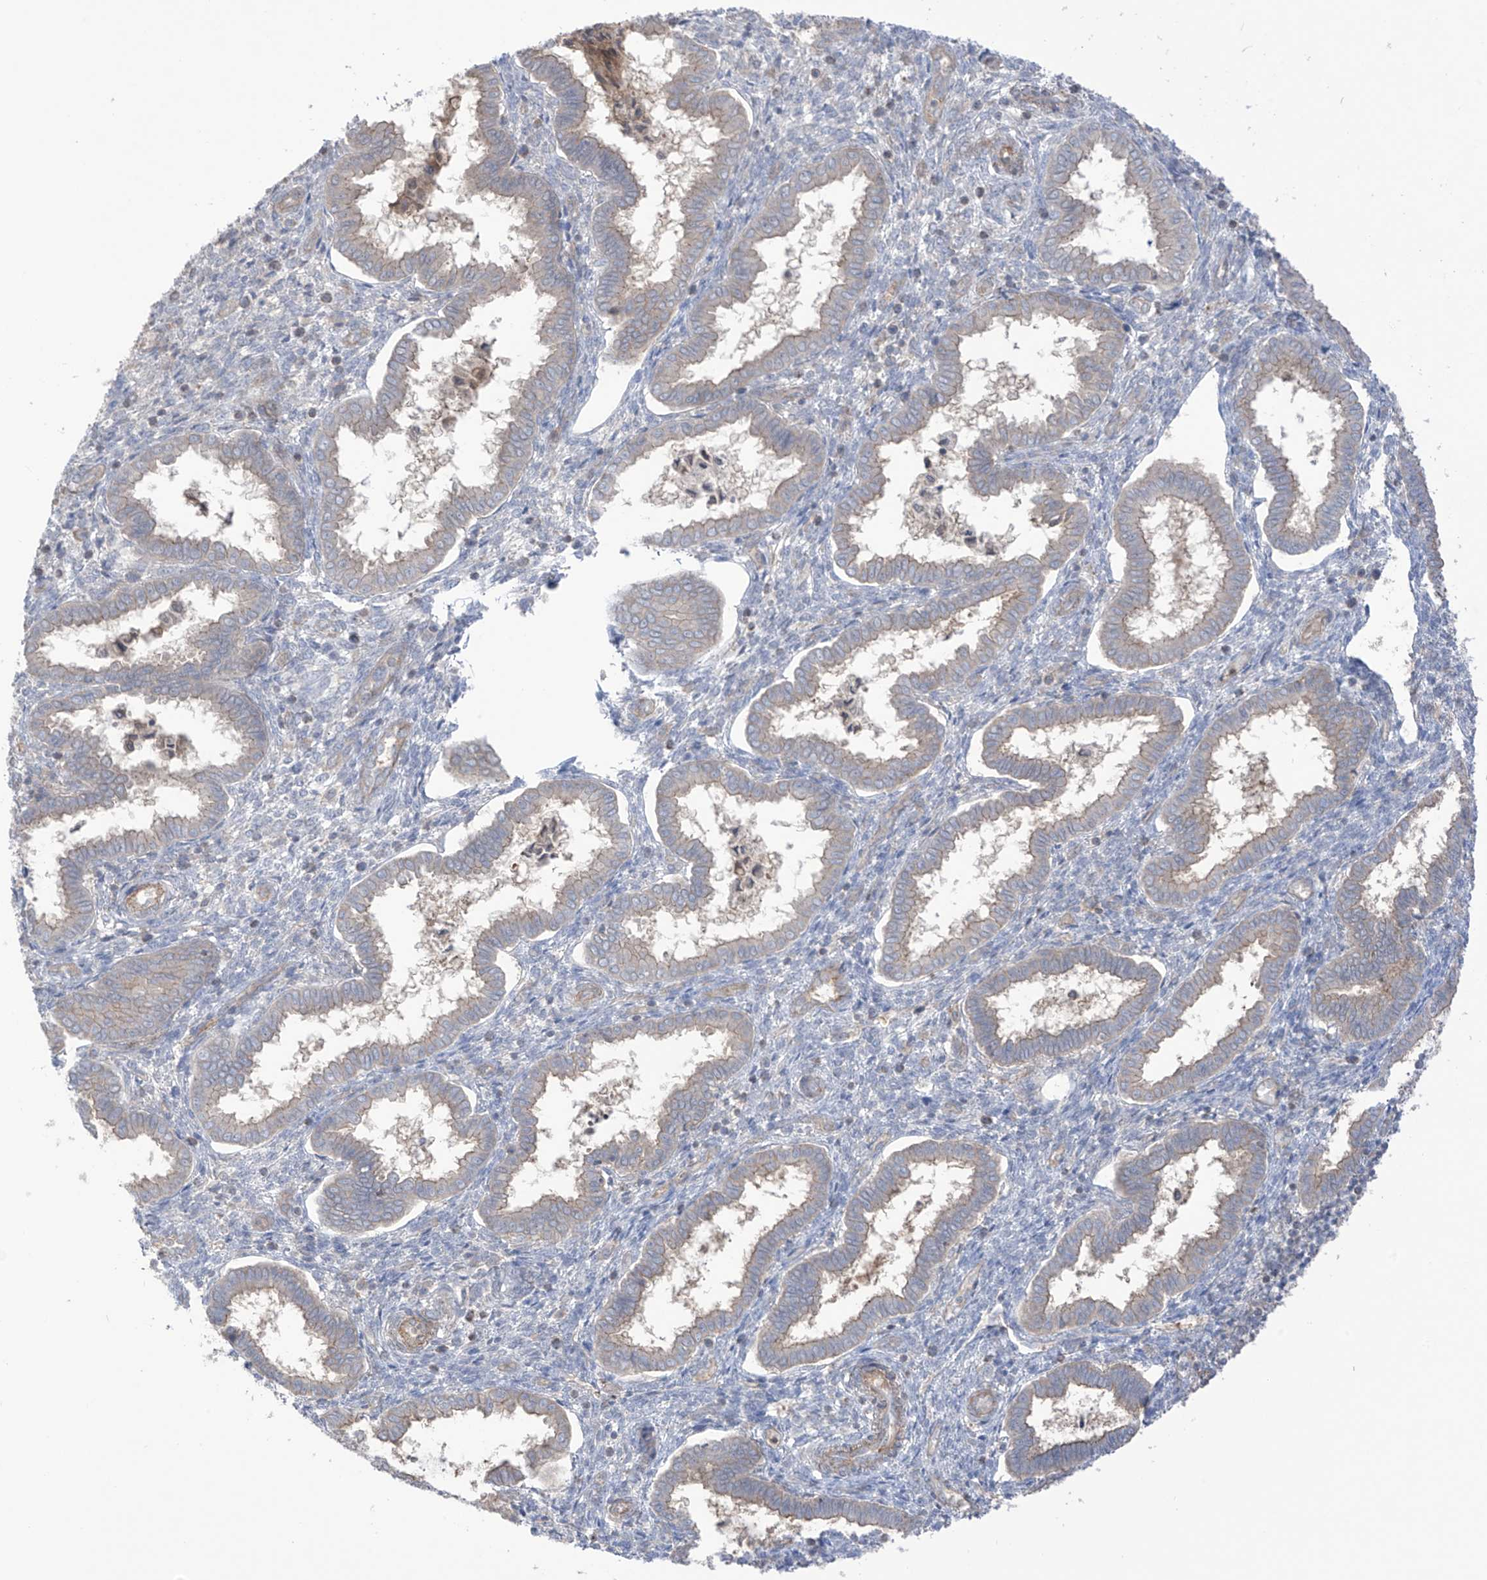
{"staining": {"intensity": "negative", "quantity": "none", "location": "none"}, "tissue": "endometrium", "cell_type": "Cells in endometrial stroma", "image_type": "normal", "snomed": [{"axis": "morphology", "description": "Normal tissue, NOS"}, {"axis": "topography", "description": "Endometrium"}], "caption": "This micrograph is of normal endometrium stained with immunohistochemistry (IHC) to label a protein in brown with the nuclei are counter-stained blue. There is no staining in cells in endometrial stroma.", "gene": "TRMU", "patient": {"sex": "female", "age": 24}}